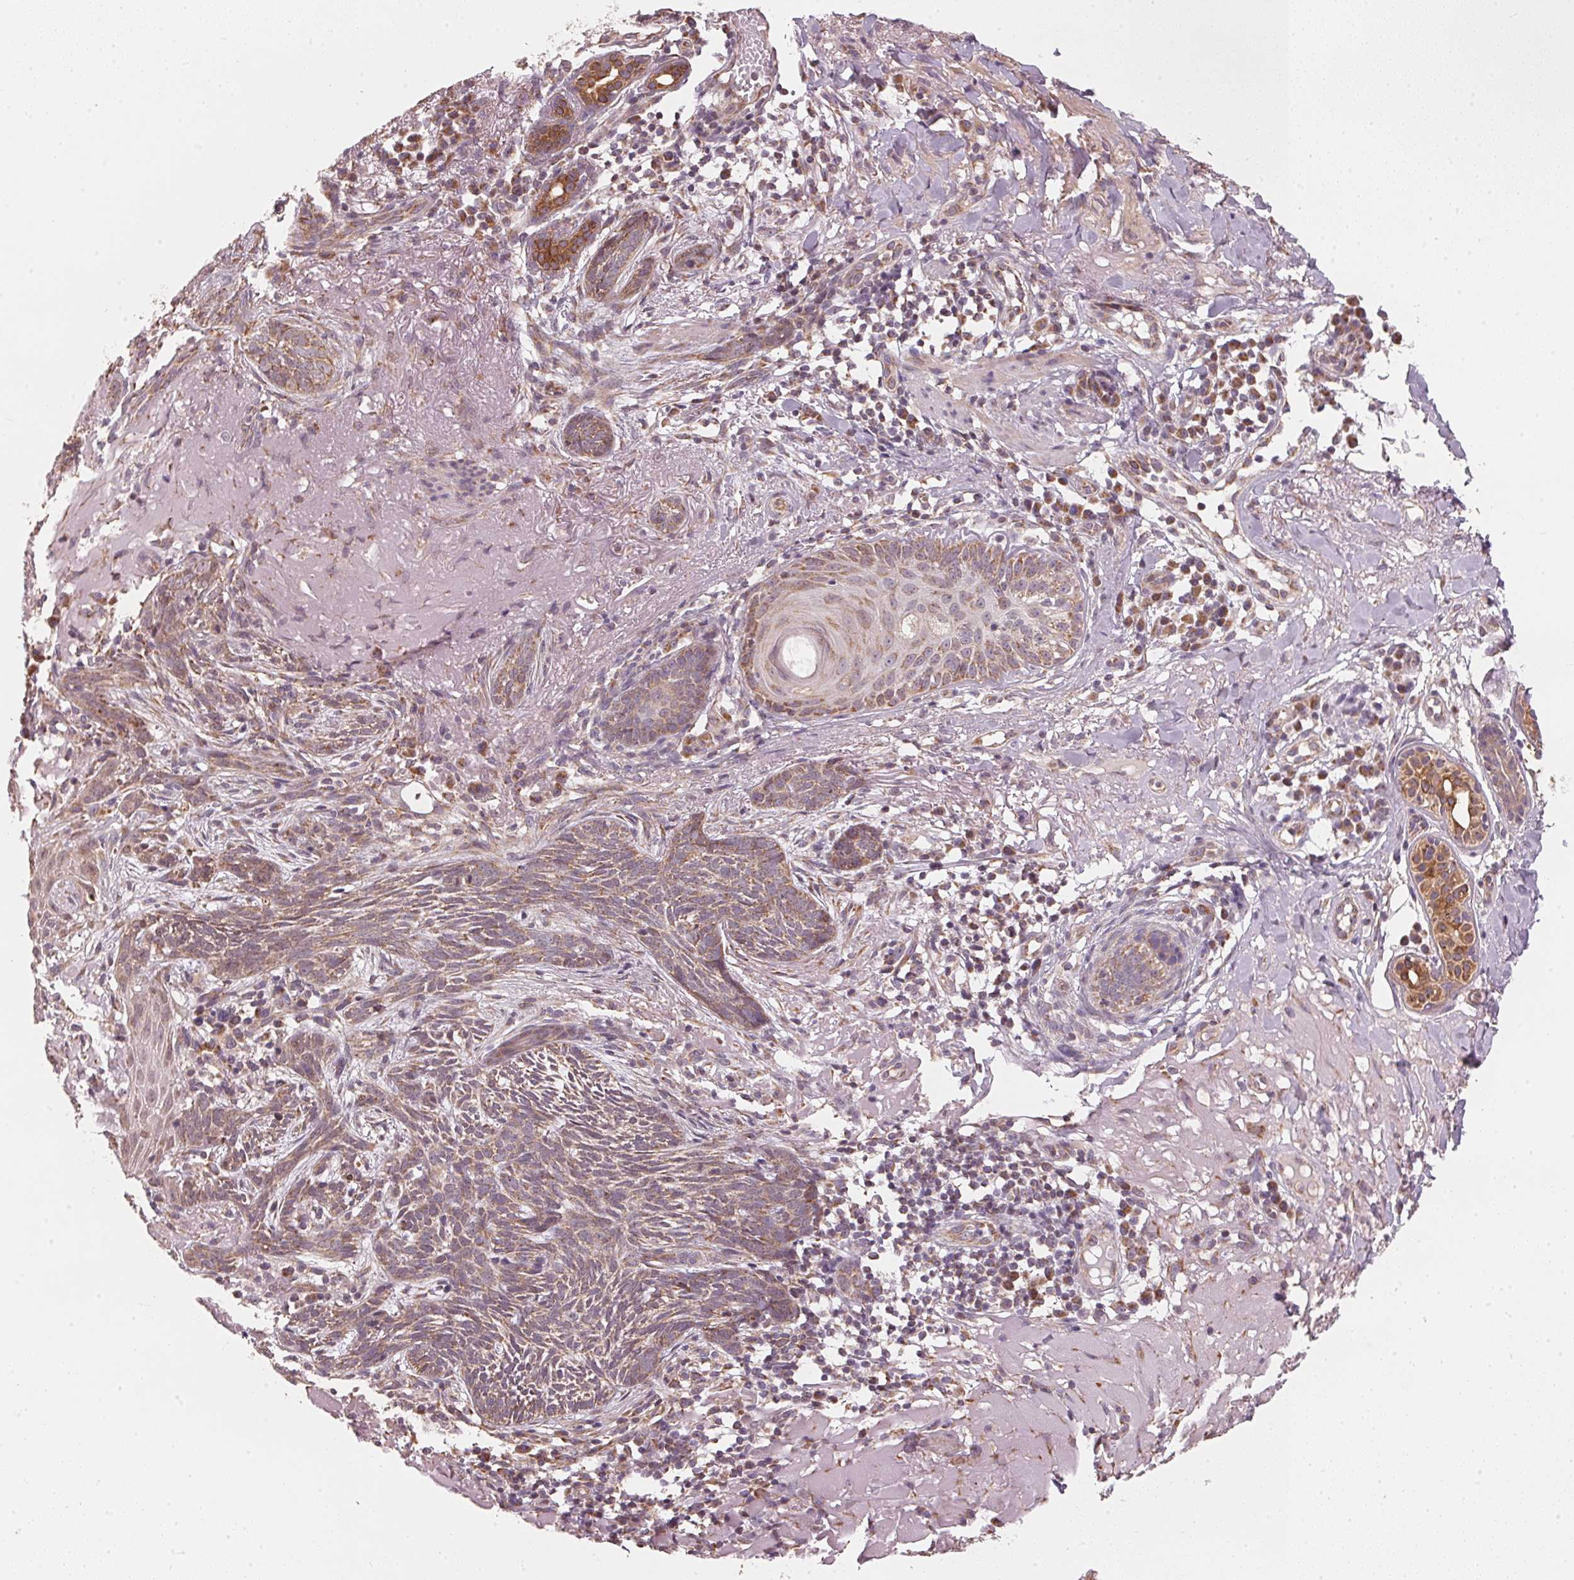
{"staining": {"intensity": "moderate", "quantity": ">75%", "location": "cytoplasmic/membranous"}, "tissue": "skin cancer", "cell_type": "Tumor cells", "image_type": "cancer", "snomed": [{"axis": "morphology", "description": "Basal cell carcinoma"}, {"axis": "topography", "description": "Skin"}], "caption": "Moderate cytoplasmic/membranous protein positivity is seen in about >75% of tumor cells in basal cell carcinoma (skin).", "gene": "MATCAP1", "patient": {"sex": "female", "age": 93}}